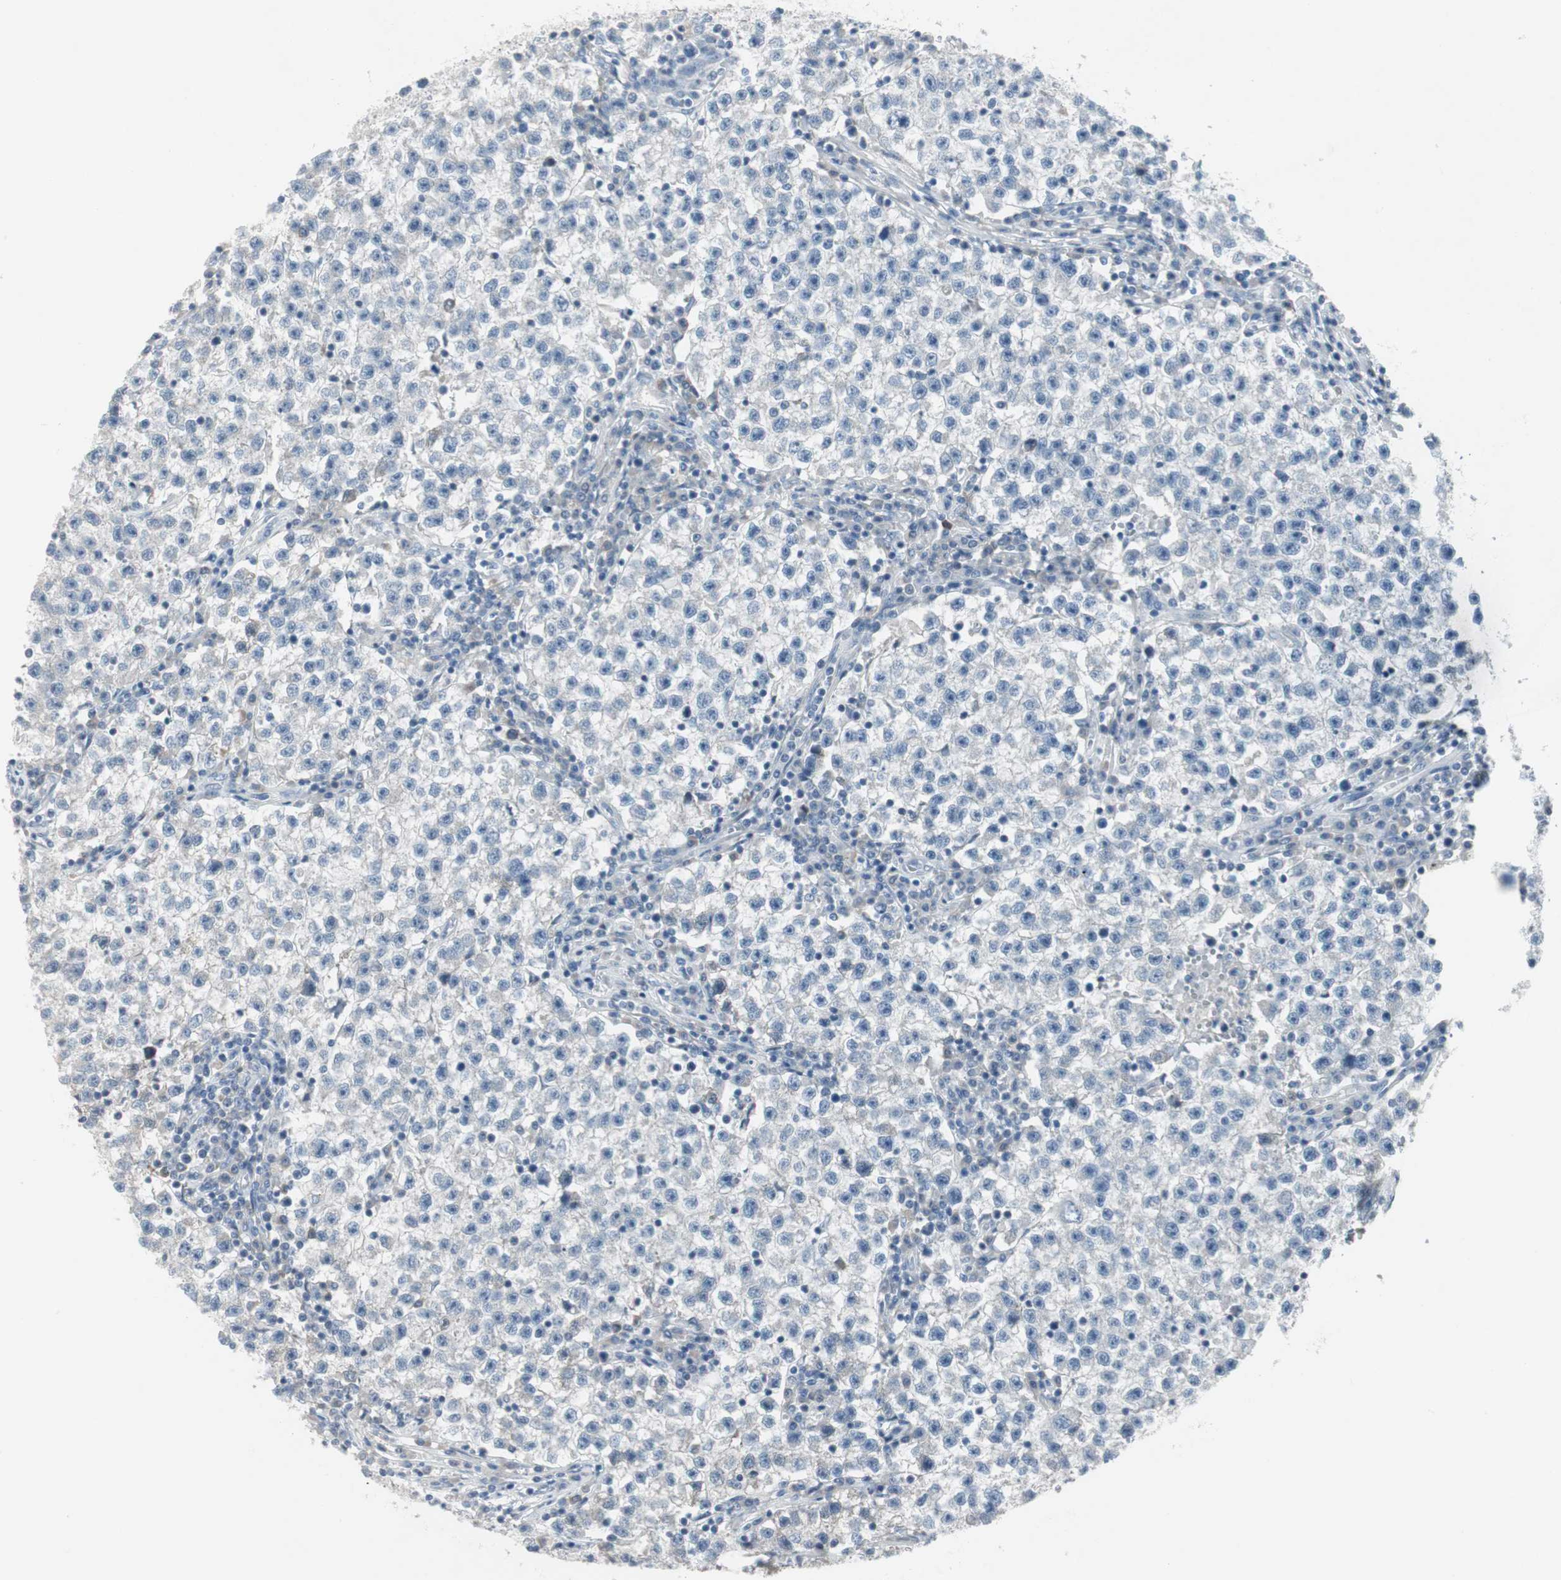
{"staining": {"intensity": "negative", "quantity": "none", "location": "none"}, "tissue": "testis cancer", "cell_type": "Tumor cells", "image_type": "cancer", "snomed": [{"axis": "morphology", "description": "Seminoma, NOS"}, {"axis": "topography", "description": "Testis"}], "caption": "Immunohistochemical staining of human testis cancer (seminoma) demonstrates no significant positivity in tumor cells.", "gene": "PIGR", "patient": {"sex": "male", "age": 22}}